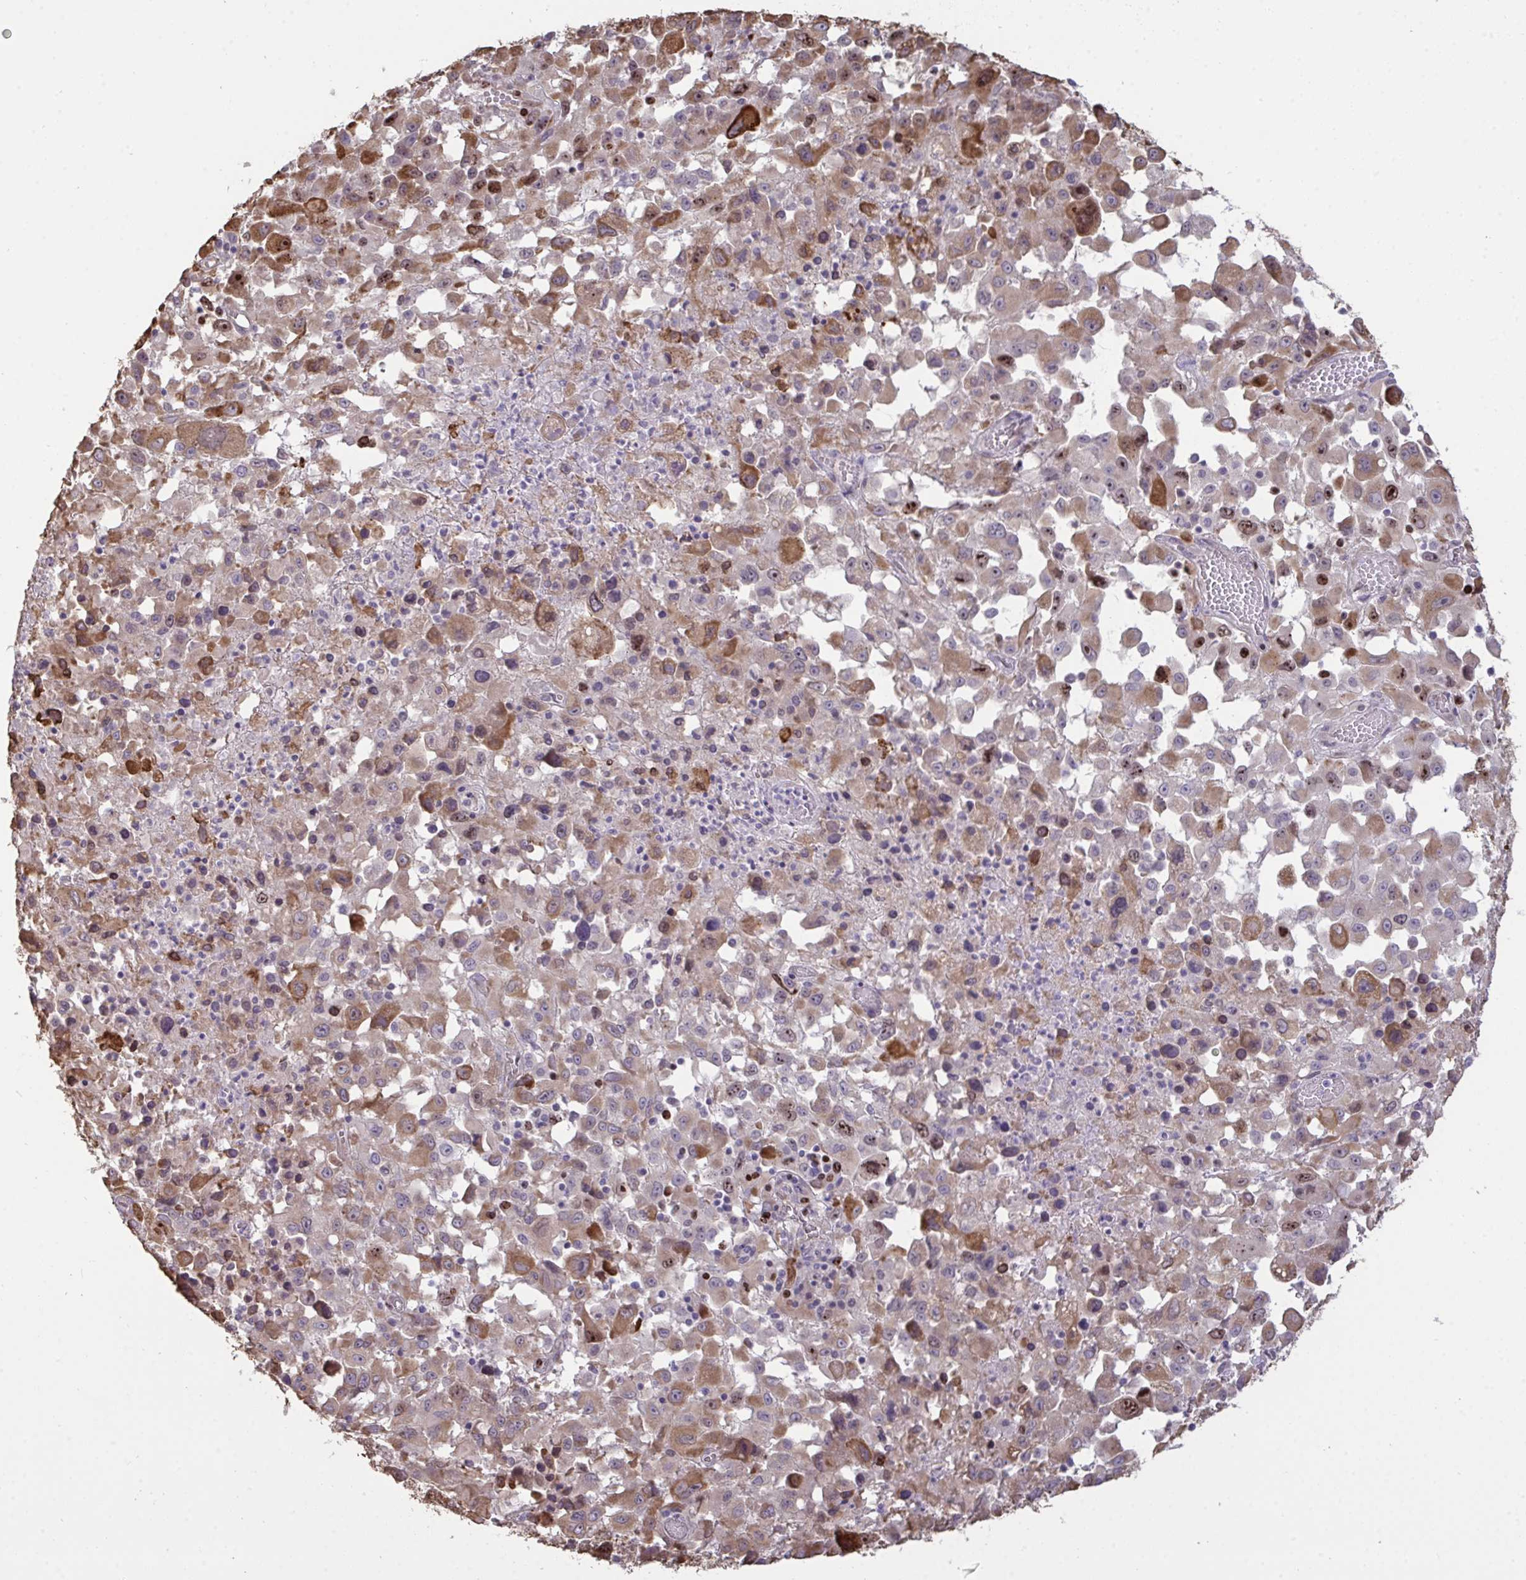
{"staining": {"intensity": "moderate", "quantity": ">75%", "location": "cytoplasmic/membranous,nuclear"}, "tissue": "melanoma", "cell_type": "Tumor cells", "image_type": "cancer", "snomed": [{"axis": "morphology", "description": "Malignant melanoma, Metastatic site"}, {"axis": "topography", "description": "Soft tissue"}], "caption": "Immunohistochemical staining of human malignant melanoma (metastatic site) displays medium levels of moderate cytoplasmic/membranous and nuclear expression in approximately >75% of tumor cells. Using DAB (brown) and hematoxylin (blue) stains, captured at high magnification using brightfield microscopy.", "gene": "SETD7", "patient": {"sex": "male", "age": 50}}